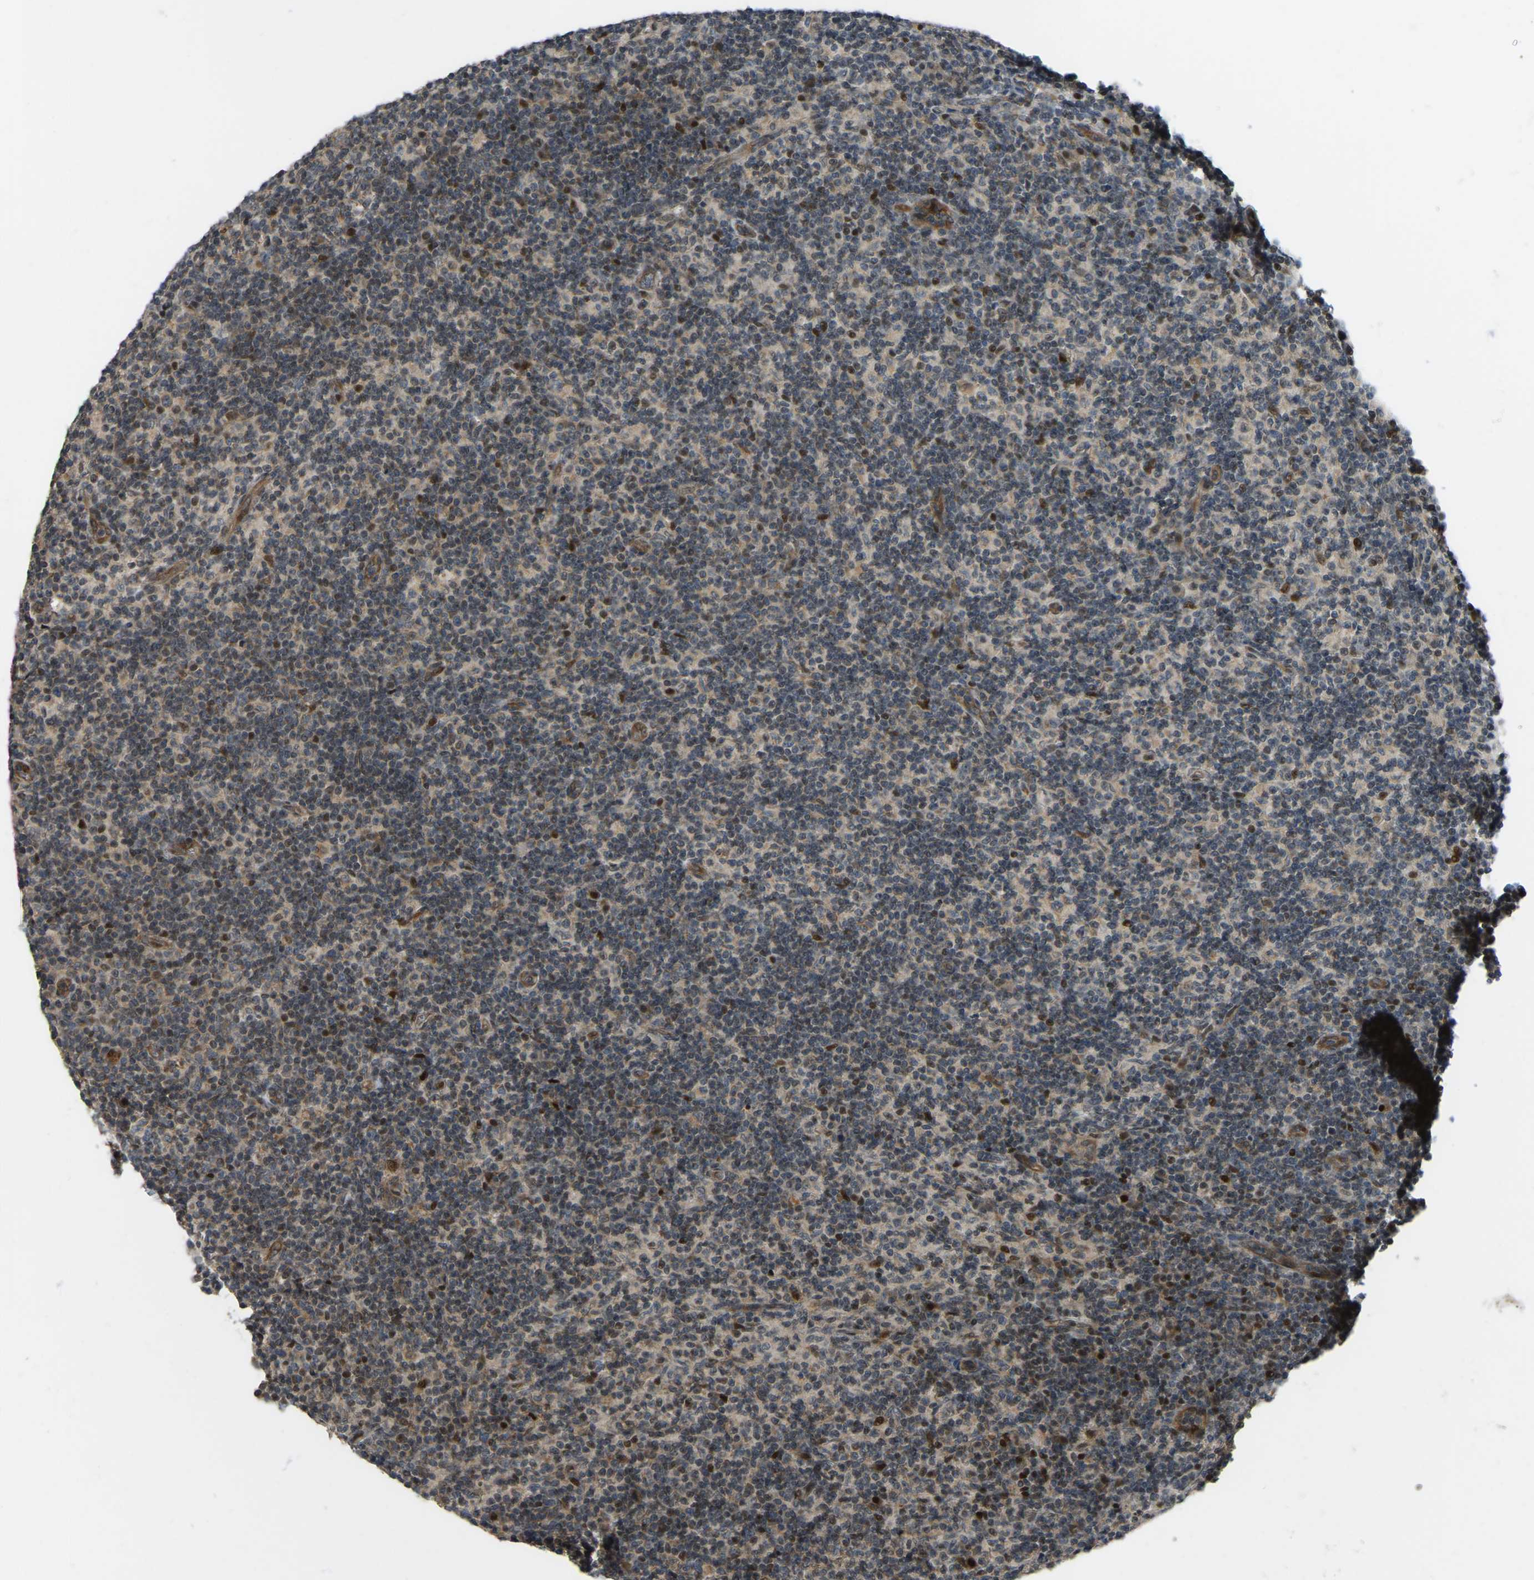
{"staining": {"intensity": "moderate", "quantity": ">75%", "location": "cytoplasmic/membranous"}, "tissue": "lymph node", "cell_type": "Germinal center cells", "image_type": "normal", "snomed": [{"axis": "morphology", "description": "Normal tissue, NOS"}, {"axis": "morphology", "description": "Inflammation, NOS"}, {"axis": "topography", "description": "Lymph node"}], "caption": "DAB immunohistochemical staining of benign lymph node exhibits moderate cytoplasmic/membranous protein positivity in approximately >75% of germinal center cells.", "gene": "C21orf91", "patient": {"sex": "male", "age": 55}}